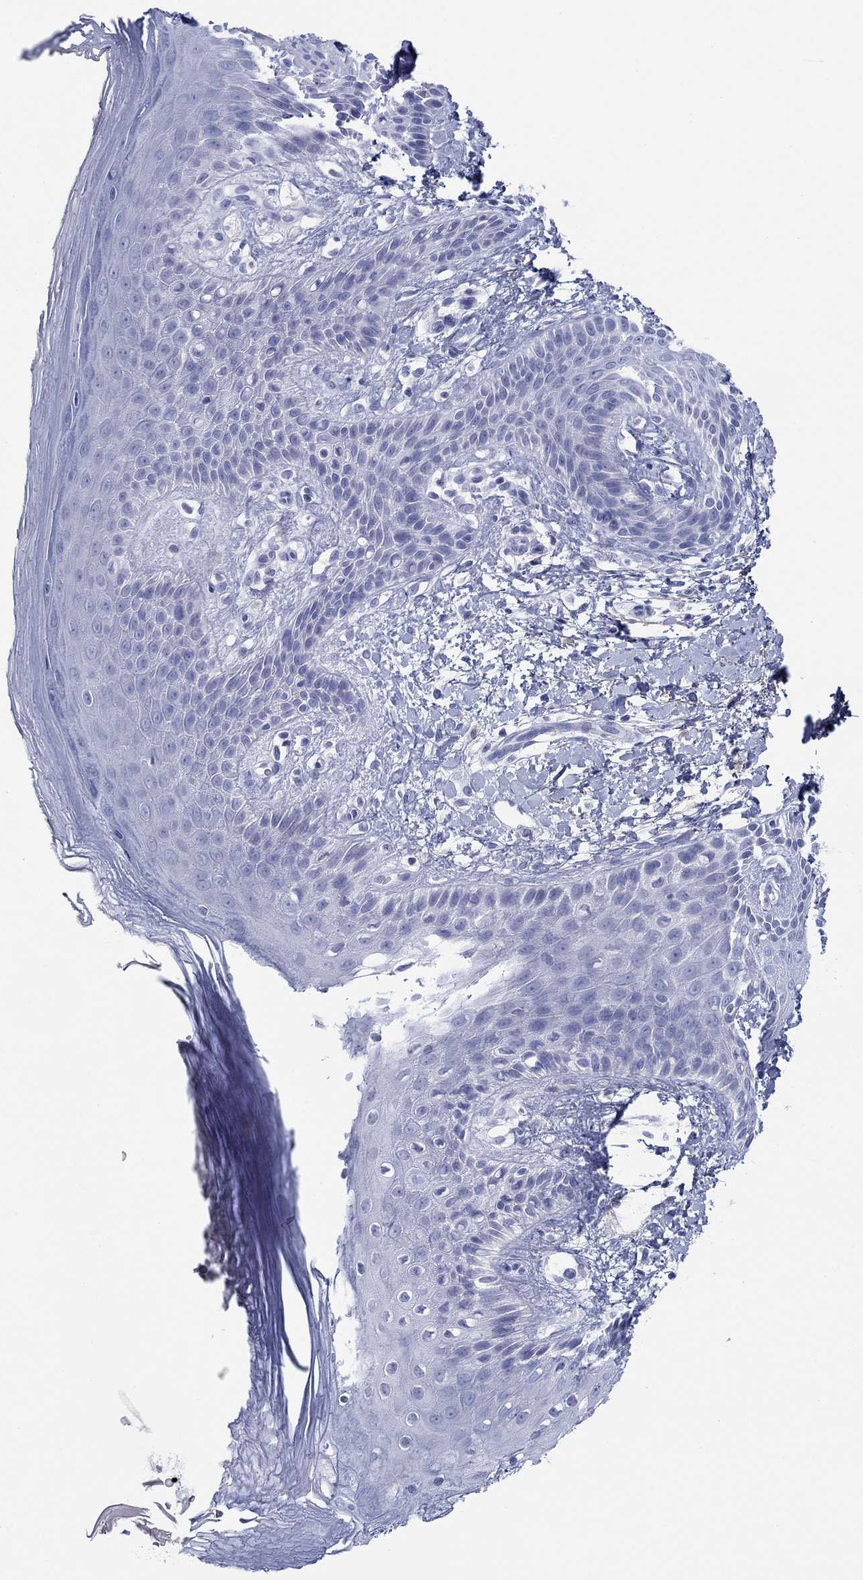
{"staining": {"intensity": "negative", "quantity": "none", "location": "none"}, "tissue": "skin", "cell_type": "Epidermal cells", "image_type": "normal", "snomed": [{"axis": "morphology", "description": "Normal tissue, NOS"}, {"axis": "topography", "description": "Anal"}], "caption": "Immunohistochemical staining of benign skin demonstrates no significant staining in epidermal cells. (Stains: DAB (3,3'-diaminobenzidine) IHC with hematoxylin counter stain, Microscopy: brightfield microscopy at high magnification).", "gene": "PDYN", "patient": {"sex": "male", "age": 36}}